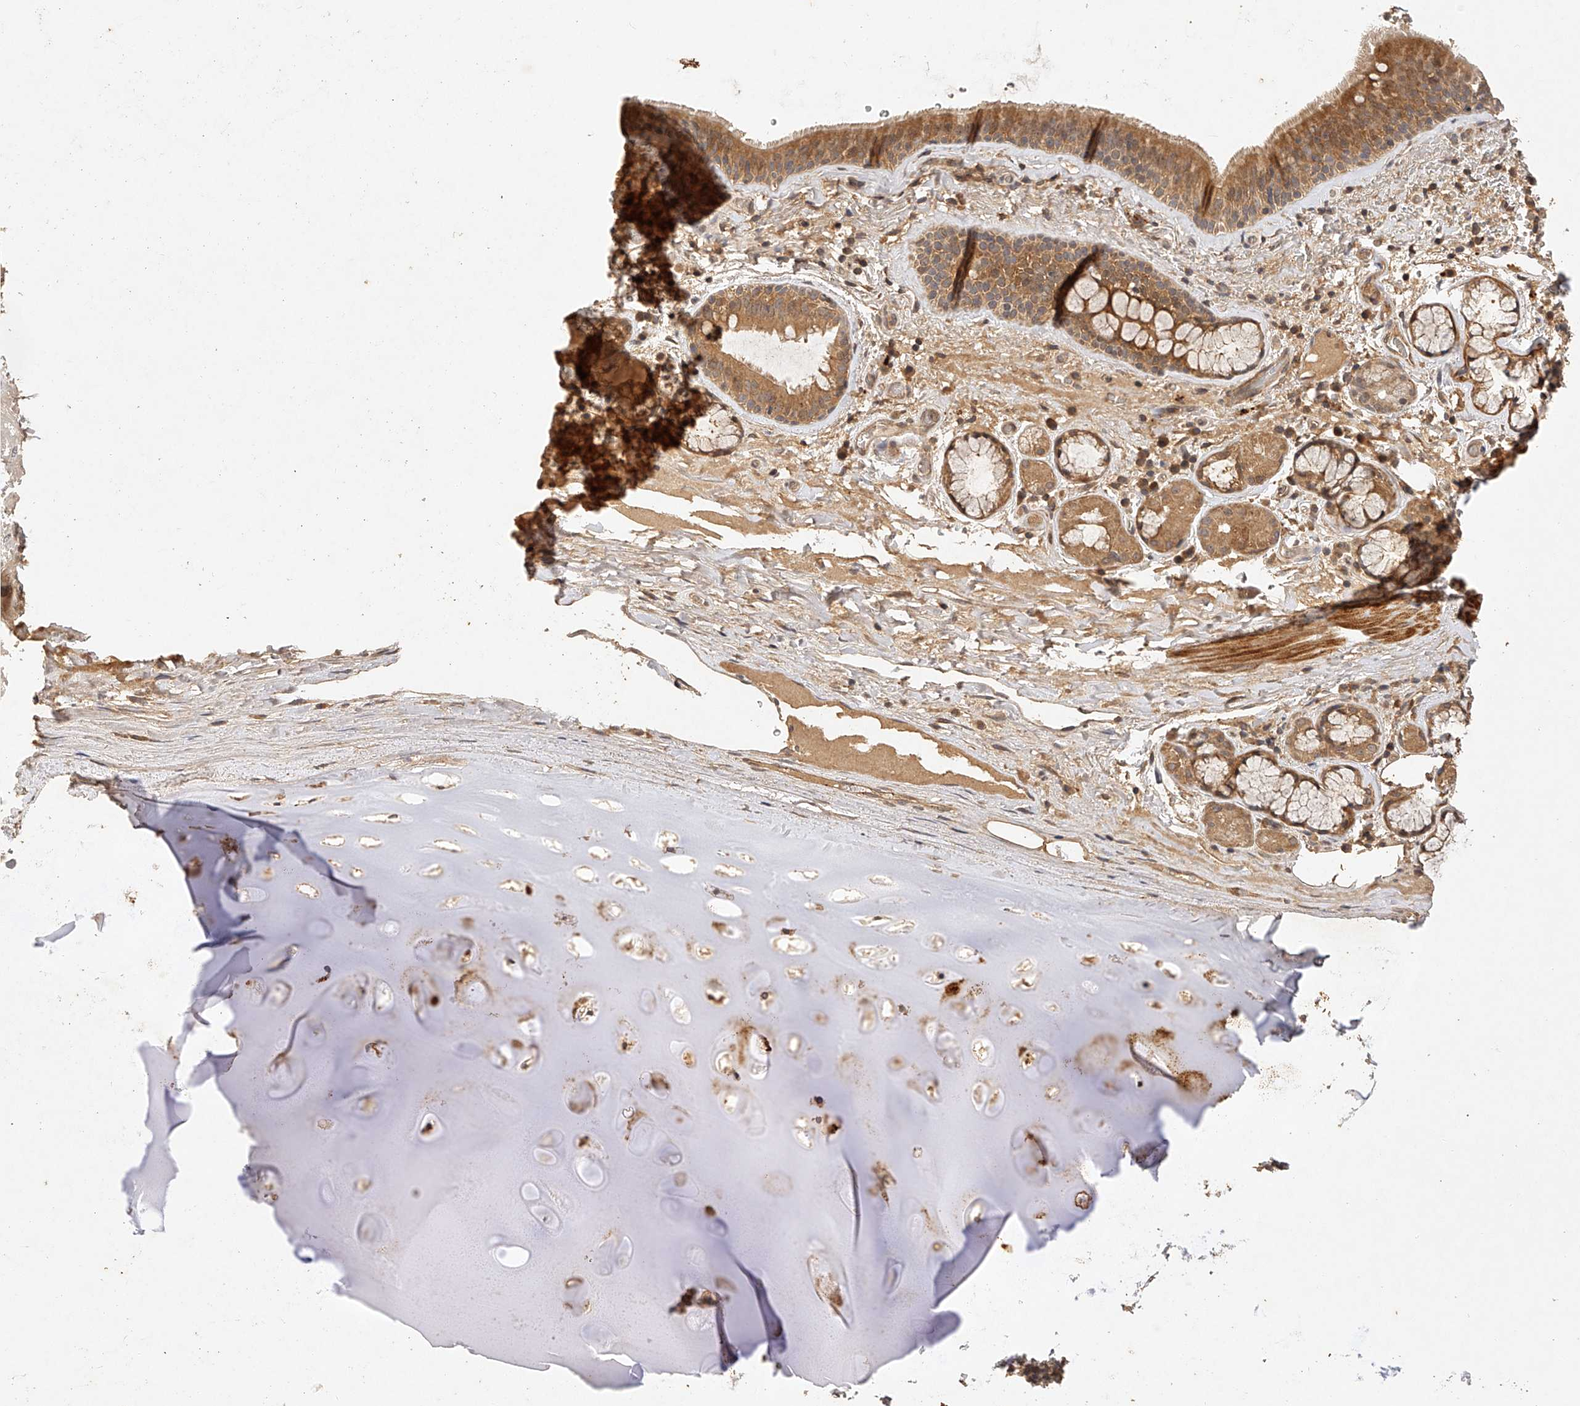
{"staining": {"intensity": "moderate", "quantity": ">75%", "location": "cytoplasmic/membranous"}, "tissue": "bronchus", "cell_type": "Respiratory epithelial cells", "image_type": "normal", "snomed": [{"axis": "morphology", "description": "Normal tissue, NOS"}, {"axis": "topography", "description": "Cartilage tissue"}], "caption": "Bronchus stained with IHC displays moderate cytoplasmic/membranous expression in about >75% of respiratory epithelial cells.", "gene": "NSMAF", "patient": {"sex": "female", "age": 63}}